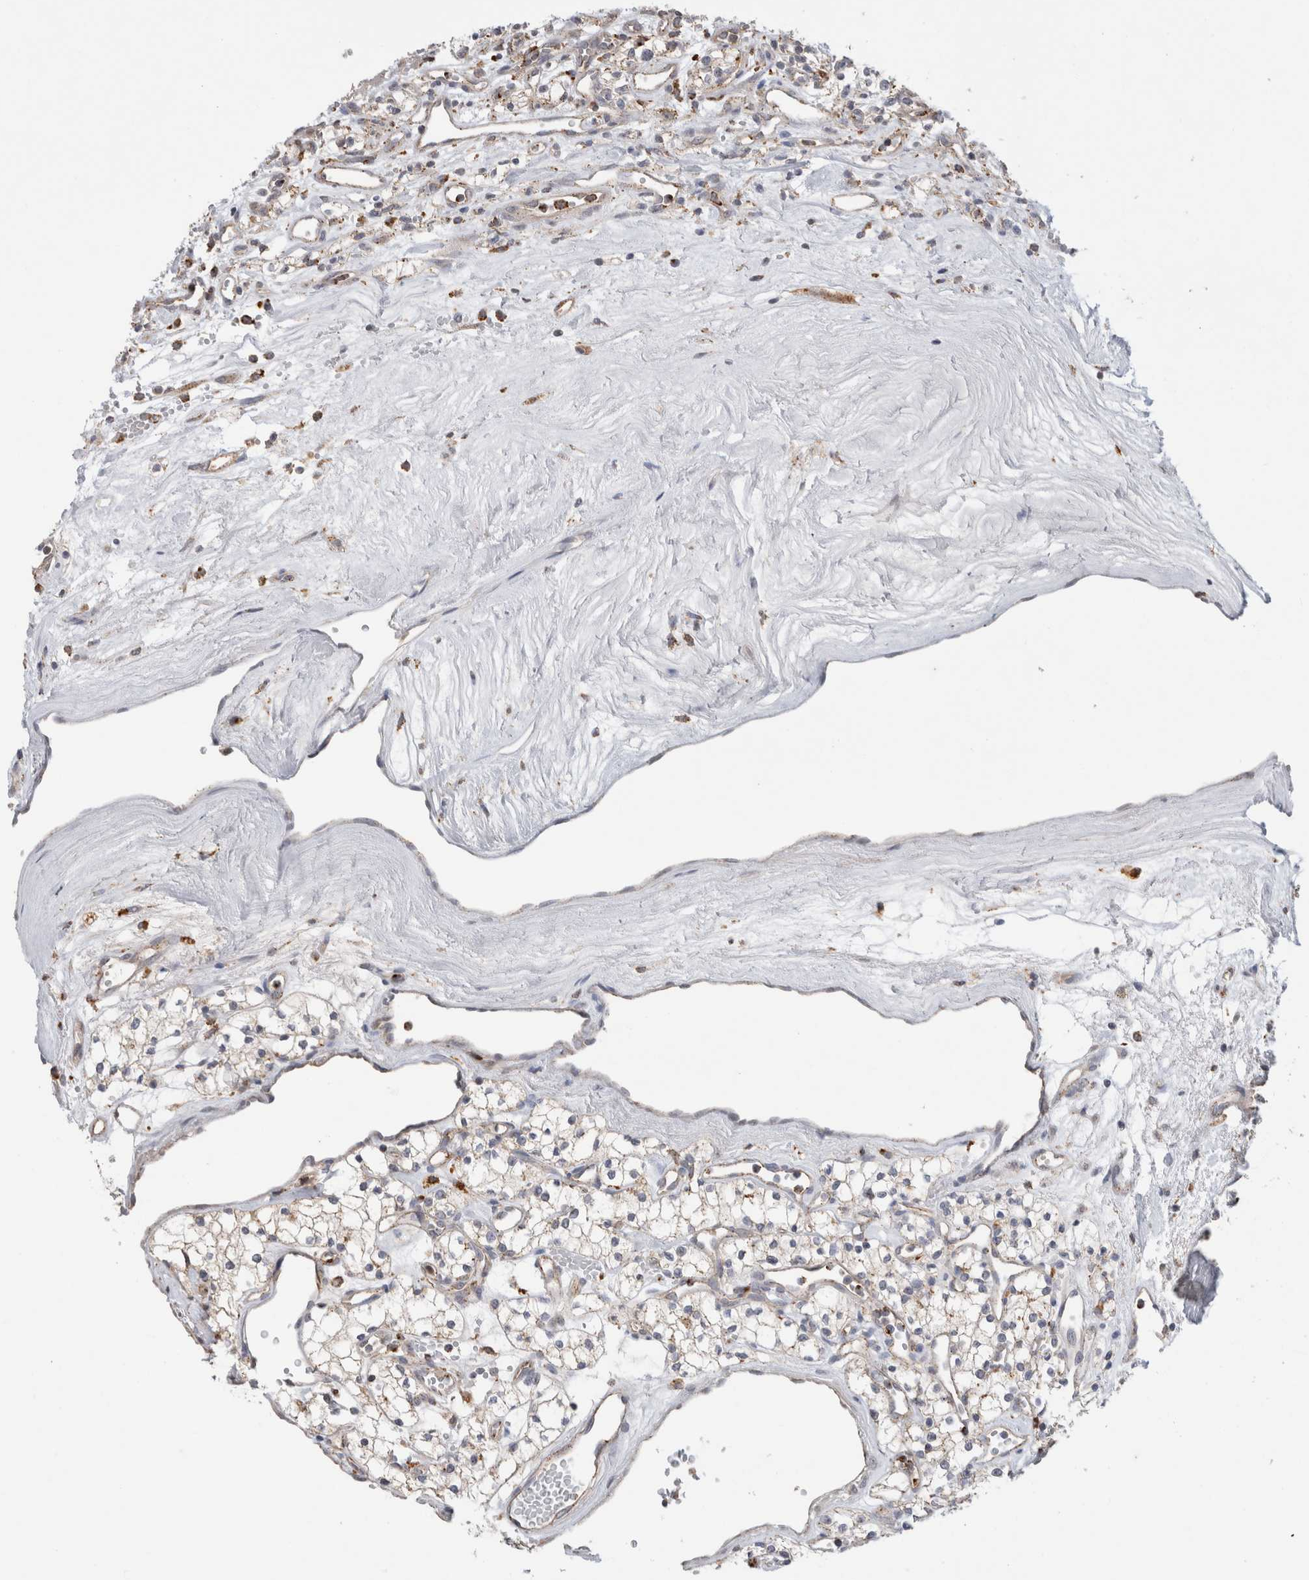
{"staining": {"intensity": "weak", "quantity": ">75%", "location": "cytoplasmic/membranous"}, "tissue": "renal cancer", "cell_type": "Tumor cells", "image_type": "cancer", "snomed": [{"axis": "morphology", "description": "Adenocarcinoma, NOS"}, {"axis": "topography", "description": "Kidney"}], "caption": "Renal adenocarcinoma stained with IHC displays weak cytoplasmic/membranous staining in about >75% of tumor cells. (Brightfield microscopy of DAB IHC at high magnification).", "gene": "GNS", "patient": {"sex": "male", "age": 59}}